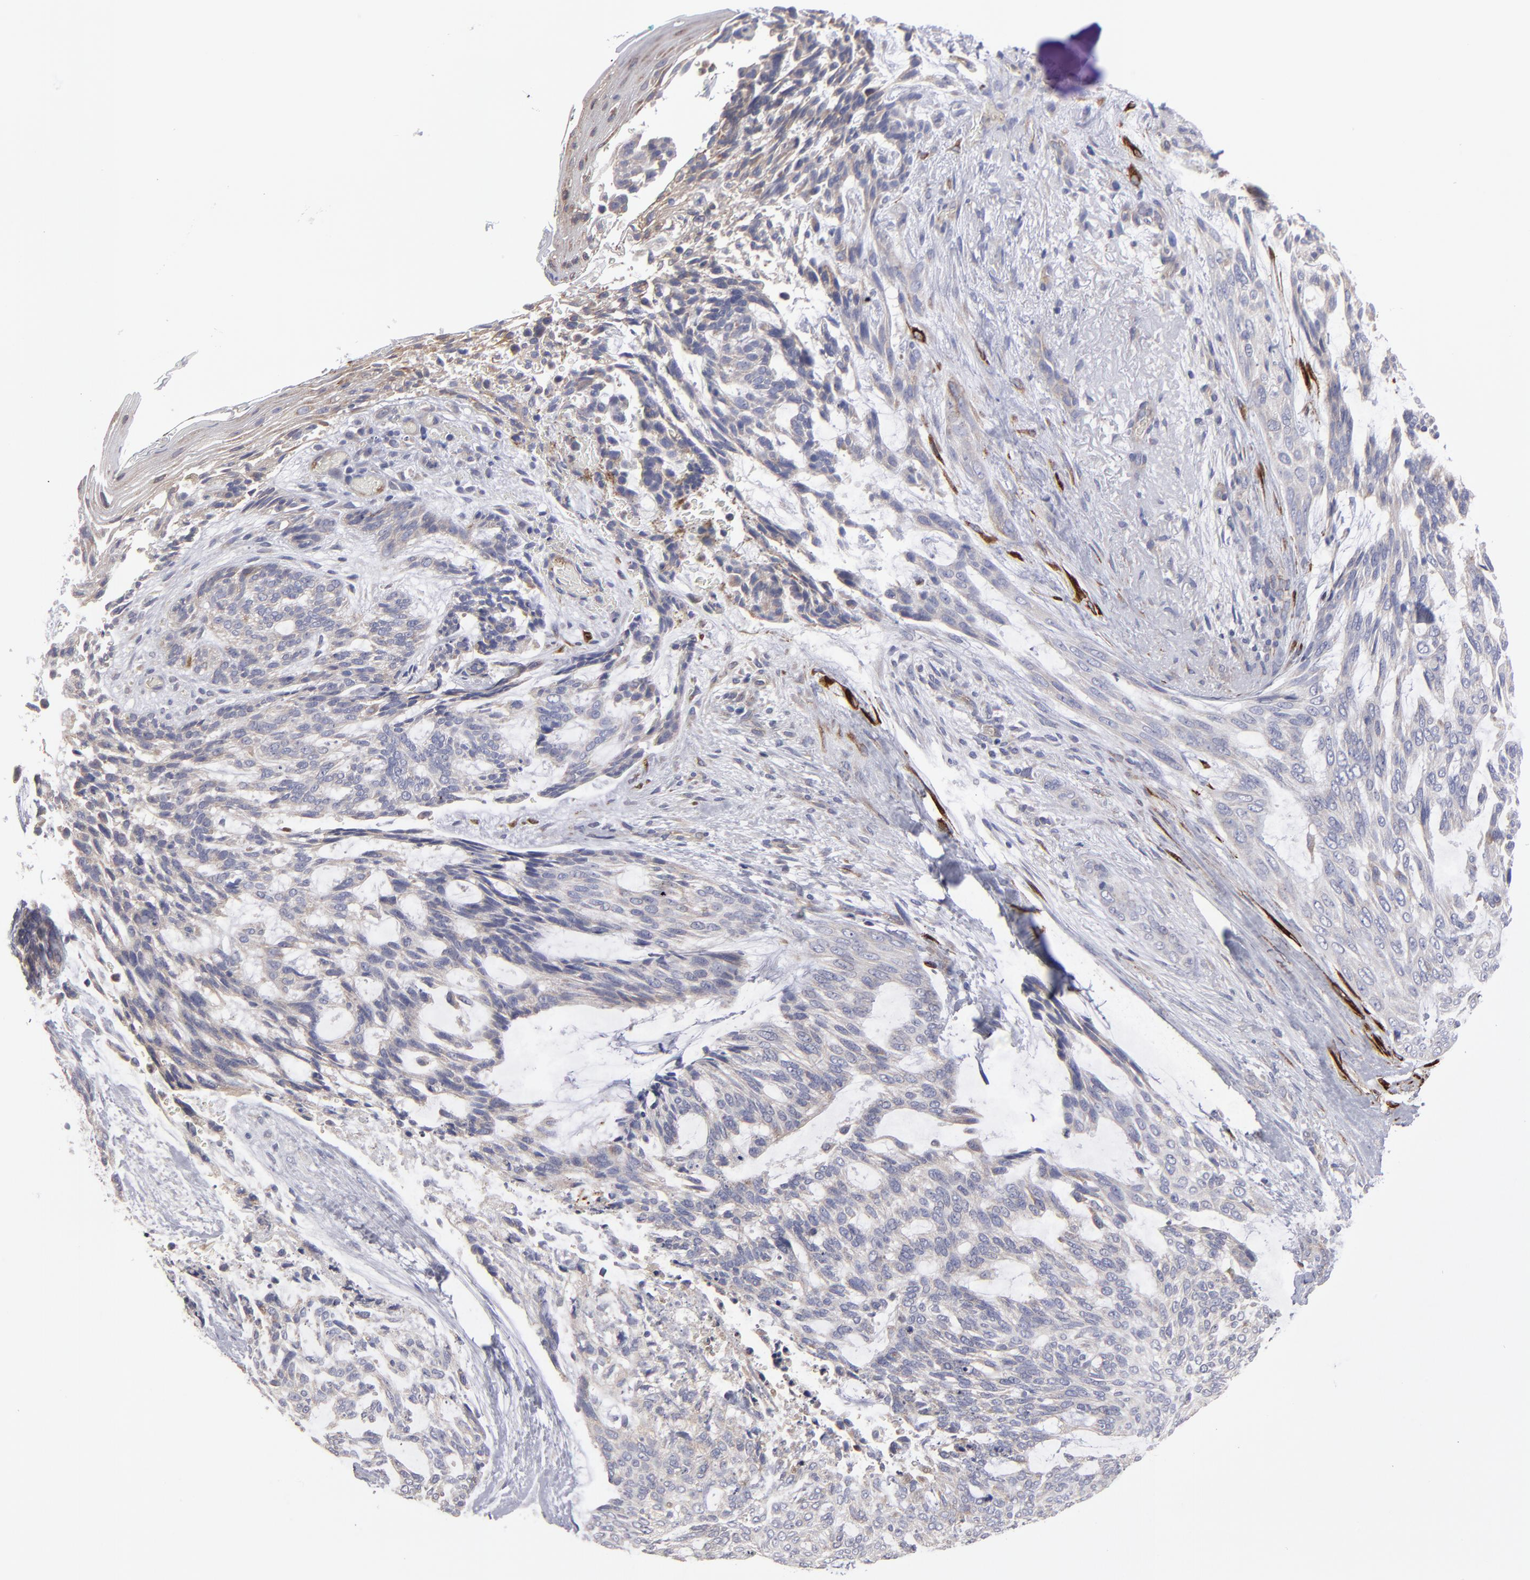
{"staining": {"intensity": "negative", "quantity": "none", "location": "none"}, "tissue": "skin cancer", "cell_type": "Tumor cells", "image_type": "cancer", "snomed": [{"axis": "morphology", "description": "Normal tissue, NOS"}, {"axis": "morphology", "description": "Basal cell carcinoma"}, {"axis": "topography", "description": "Skin"}], "caption": "Immunohistochemistry of skin cancer exhibits no staining in tumor cells.", "gene": "SLMAP", "patient": {"sex": "female", "age": 71}}